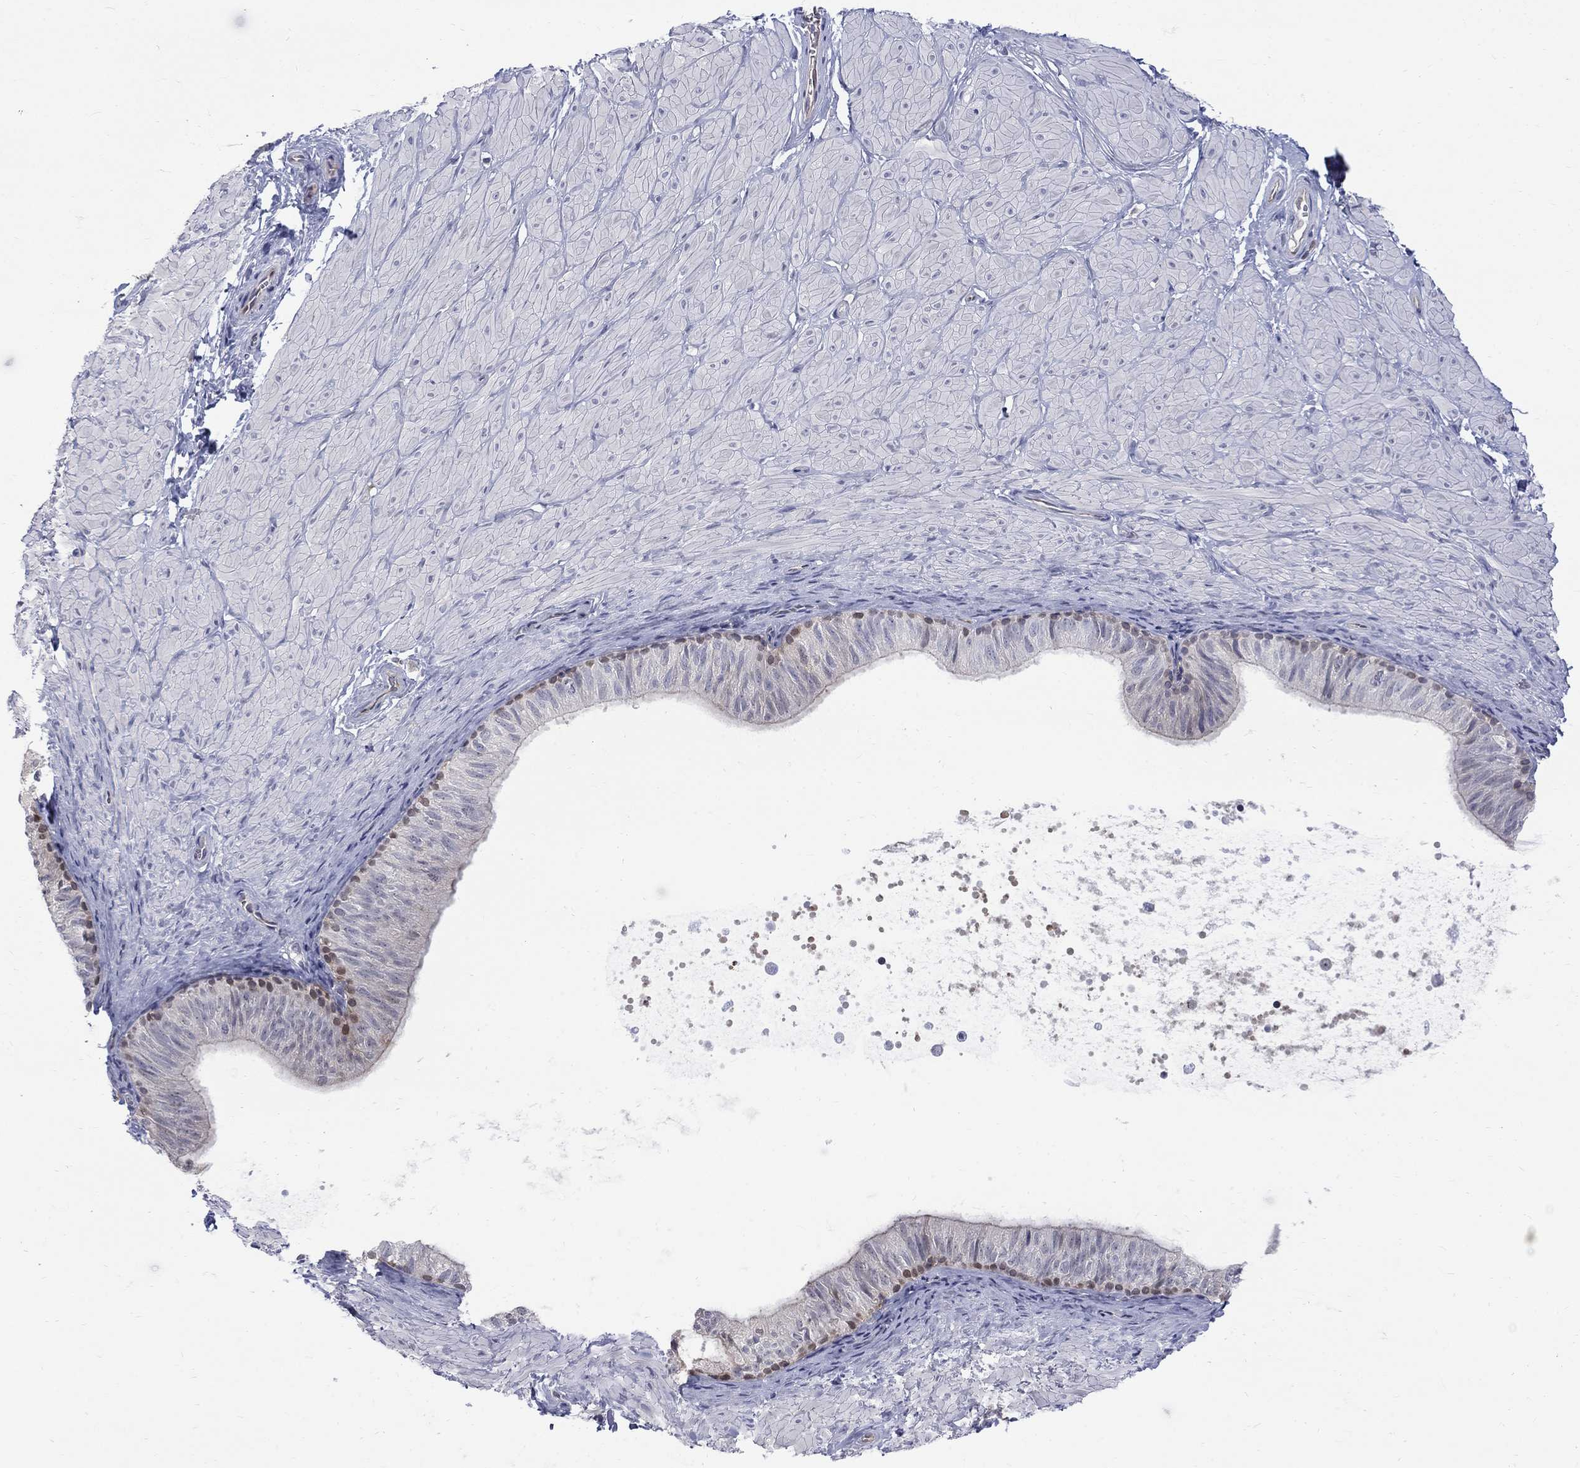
{"staining": {"intensity": "negative", "quantity": "none", "location": "none"}, "tissue": "adipose tissue", "cell_type": "Adipocytes", "image_type": "normal", "snomed": [{"axis": "morphology", "description": "Normal tissue, NOS"}, {"axis": "topography", "description": "Smooth muscle"}, {"axis": "topography", "description": "Peripheral nerve tissue"}], "caption": "IHC image of unremarkable human adipose tissue stained for a protein (brown), which reveals no expression in adipocytes.", "gene": "HKDC1", "patient": {"sex": "male", "age": 22}}